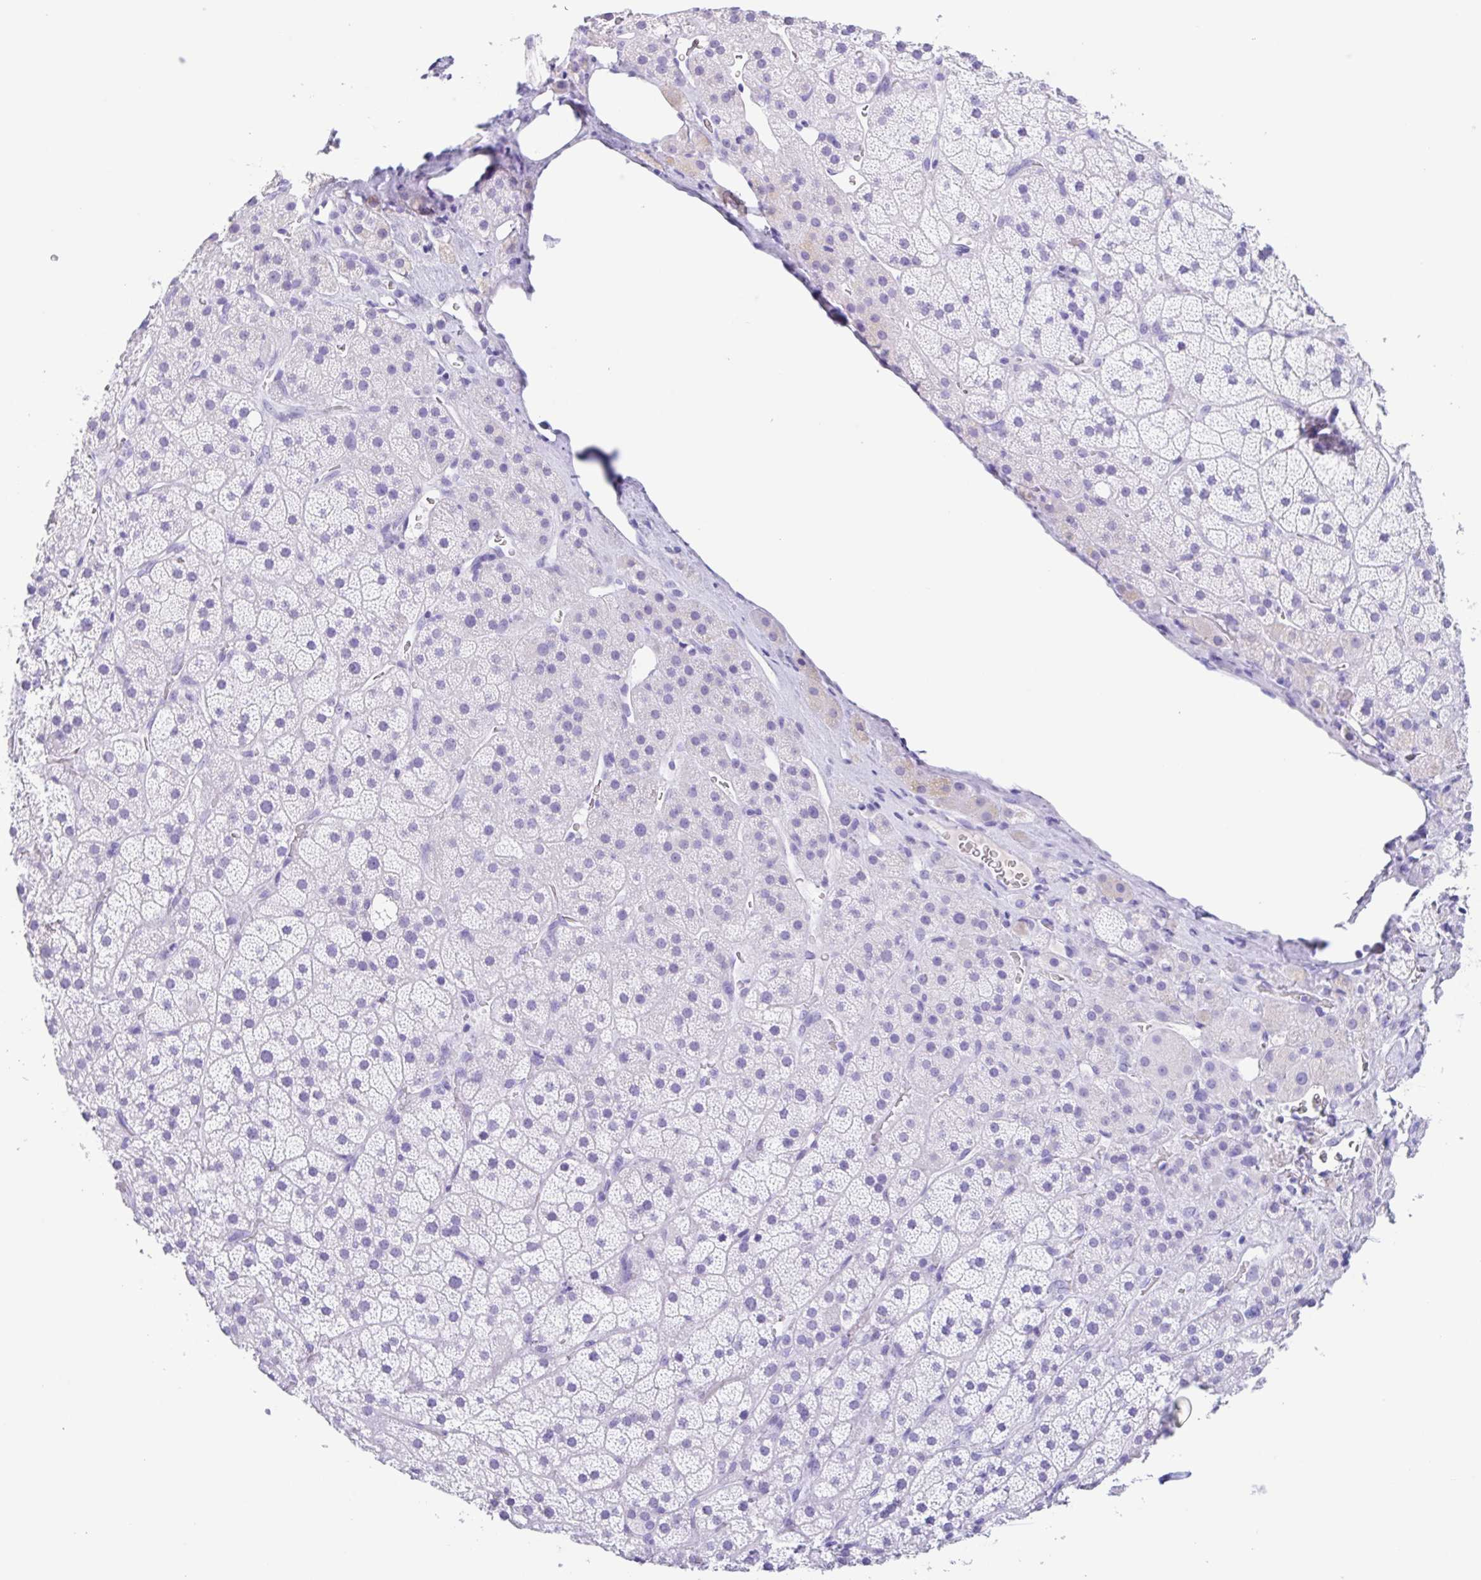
{"staining": {"intensity": "negative", "quantity": "none", "location": "none"}, "tissue": "adrenal gland", "cell_type": "Glandular cells", "image_type": "normal", "snomed": [{"axis": "morphology", "description": "Normal tissue, NOS"}, {"axis": "topography", "description": "Adrenal gland"}], "caption": "IHC histopathology image of benign adrenal gland: adrenal gland stained with DAB (3,3'-diaminobenzidine) demonstrates no significant protein expression in glandular cells.", "gene": "CPA1", "patient": {"sex": "male", "age": 57}}